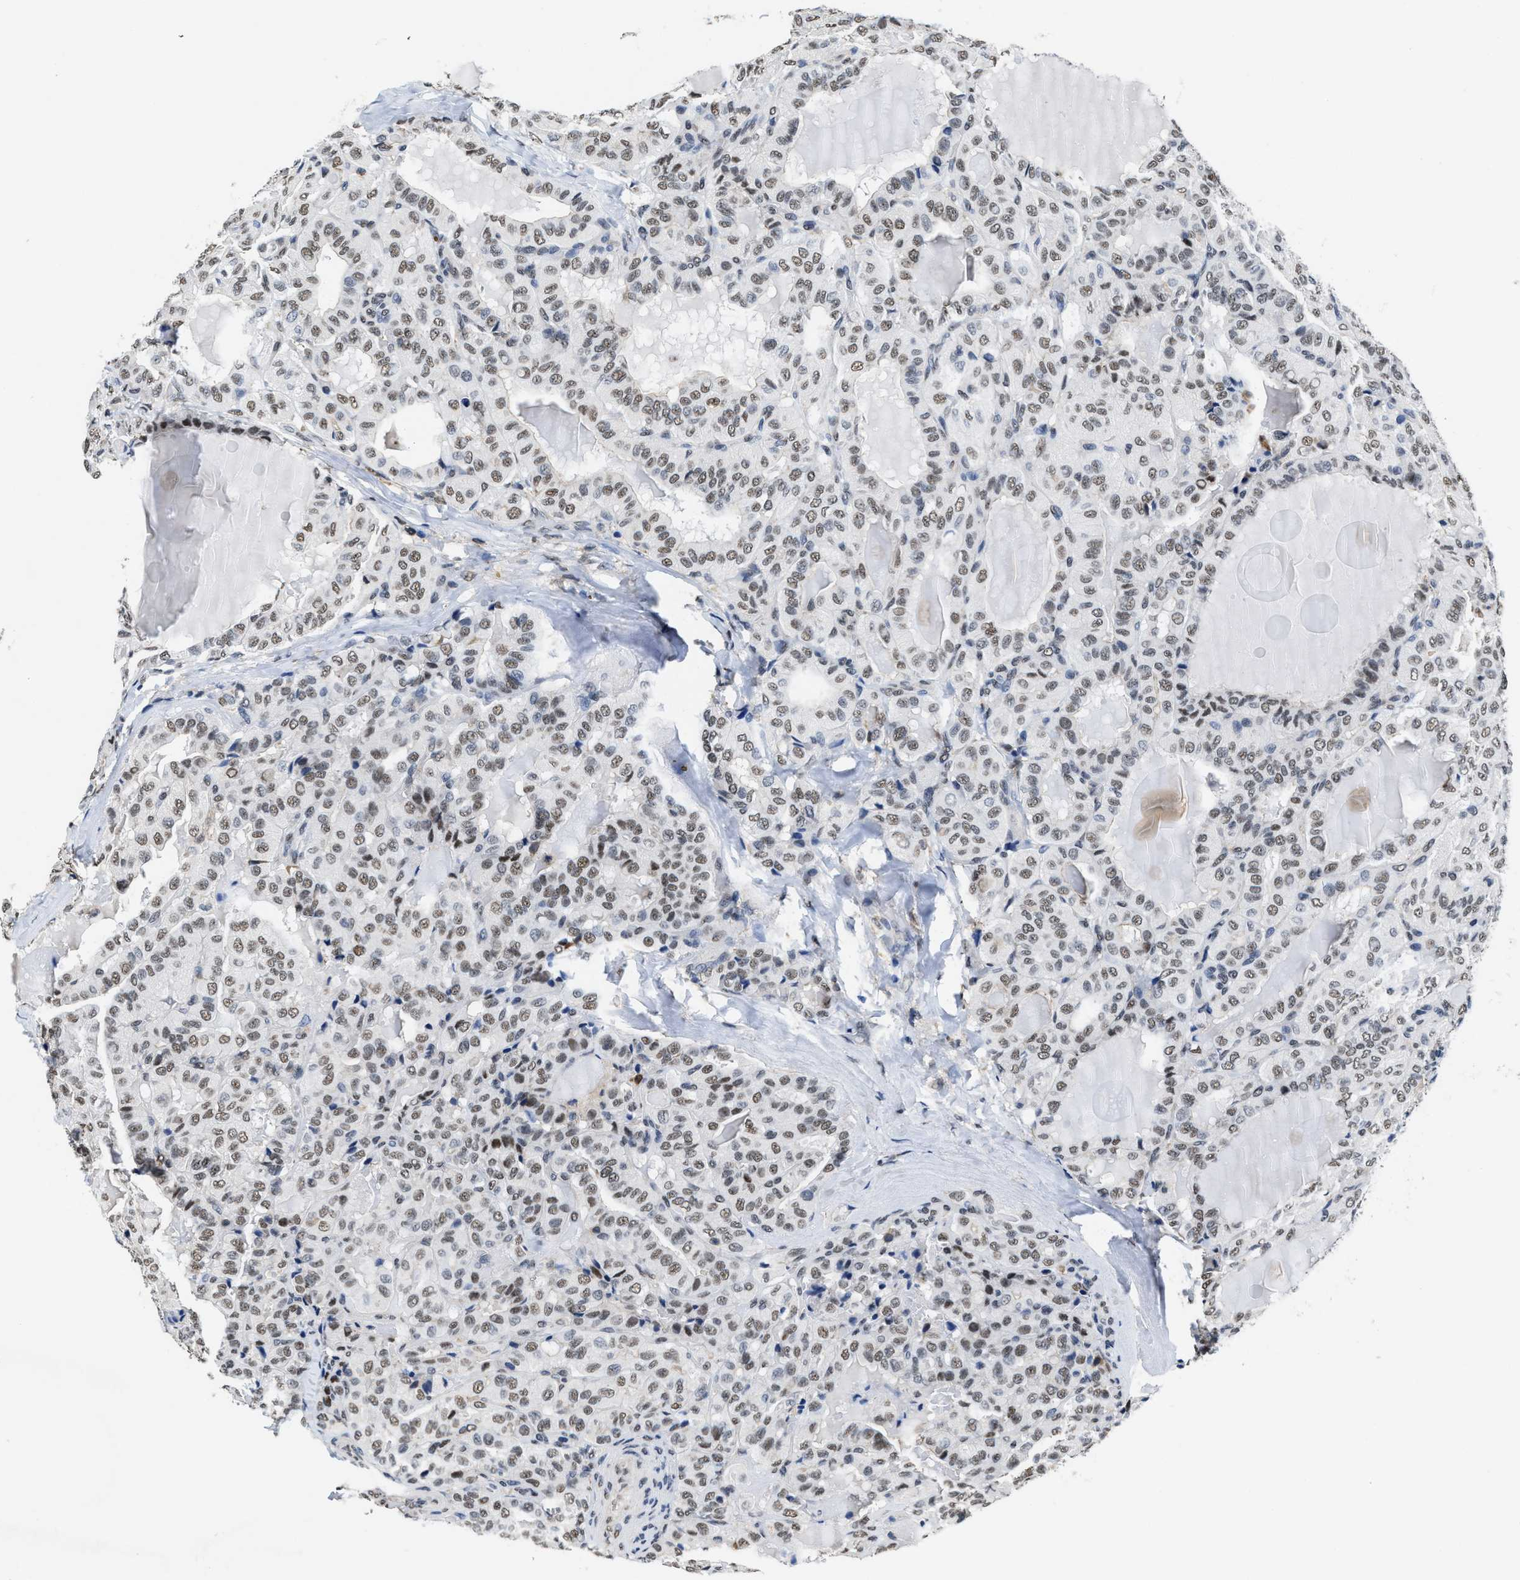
{"staining": {"intensity": "weak", "quantity": ">75%", "location": "nuclear"}, "tissue": "thyroid cancer", "cell_type": "Tumor cells", "image_type": "cancer", "snomed": [{"axis": "morphology", "description": "Papillary adenocarcinoma, NOS"}, {"axis": "topography", "description": "Thyroid gland"}], "caption": "Thyroid cancer tissue reveals weak nuclear expression in about >75% of tumor cells, visualized by immunohistochemistry. (DAB (3,3'-diaminobenzidine) = brown stain, brightfield microscopy at high magnification).", "gene": "SUPT16H", "patient": {"sex": "male", "age": 77}}